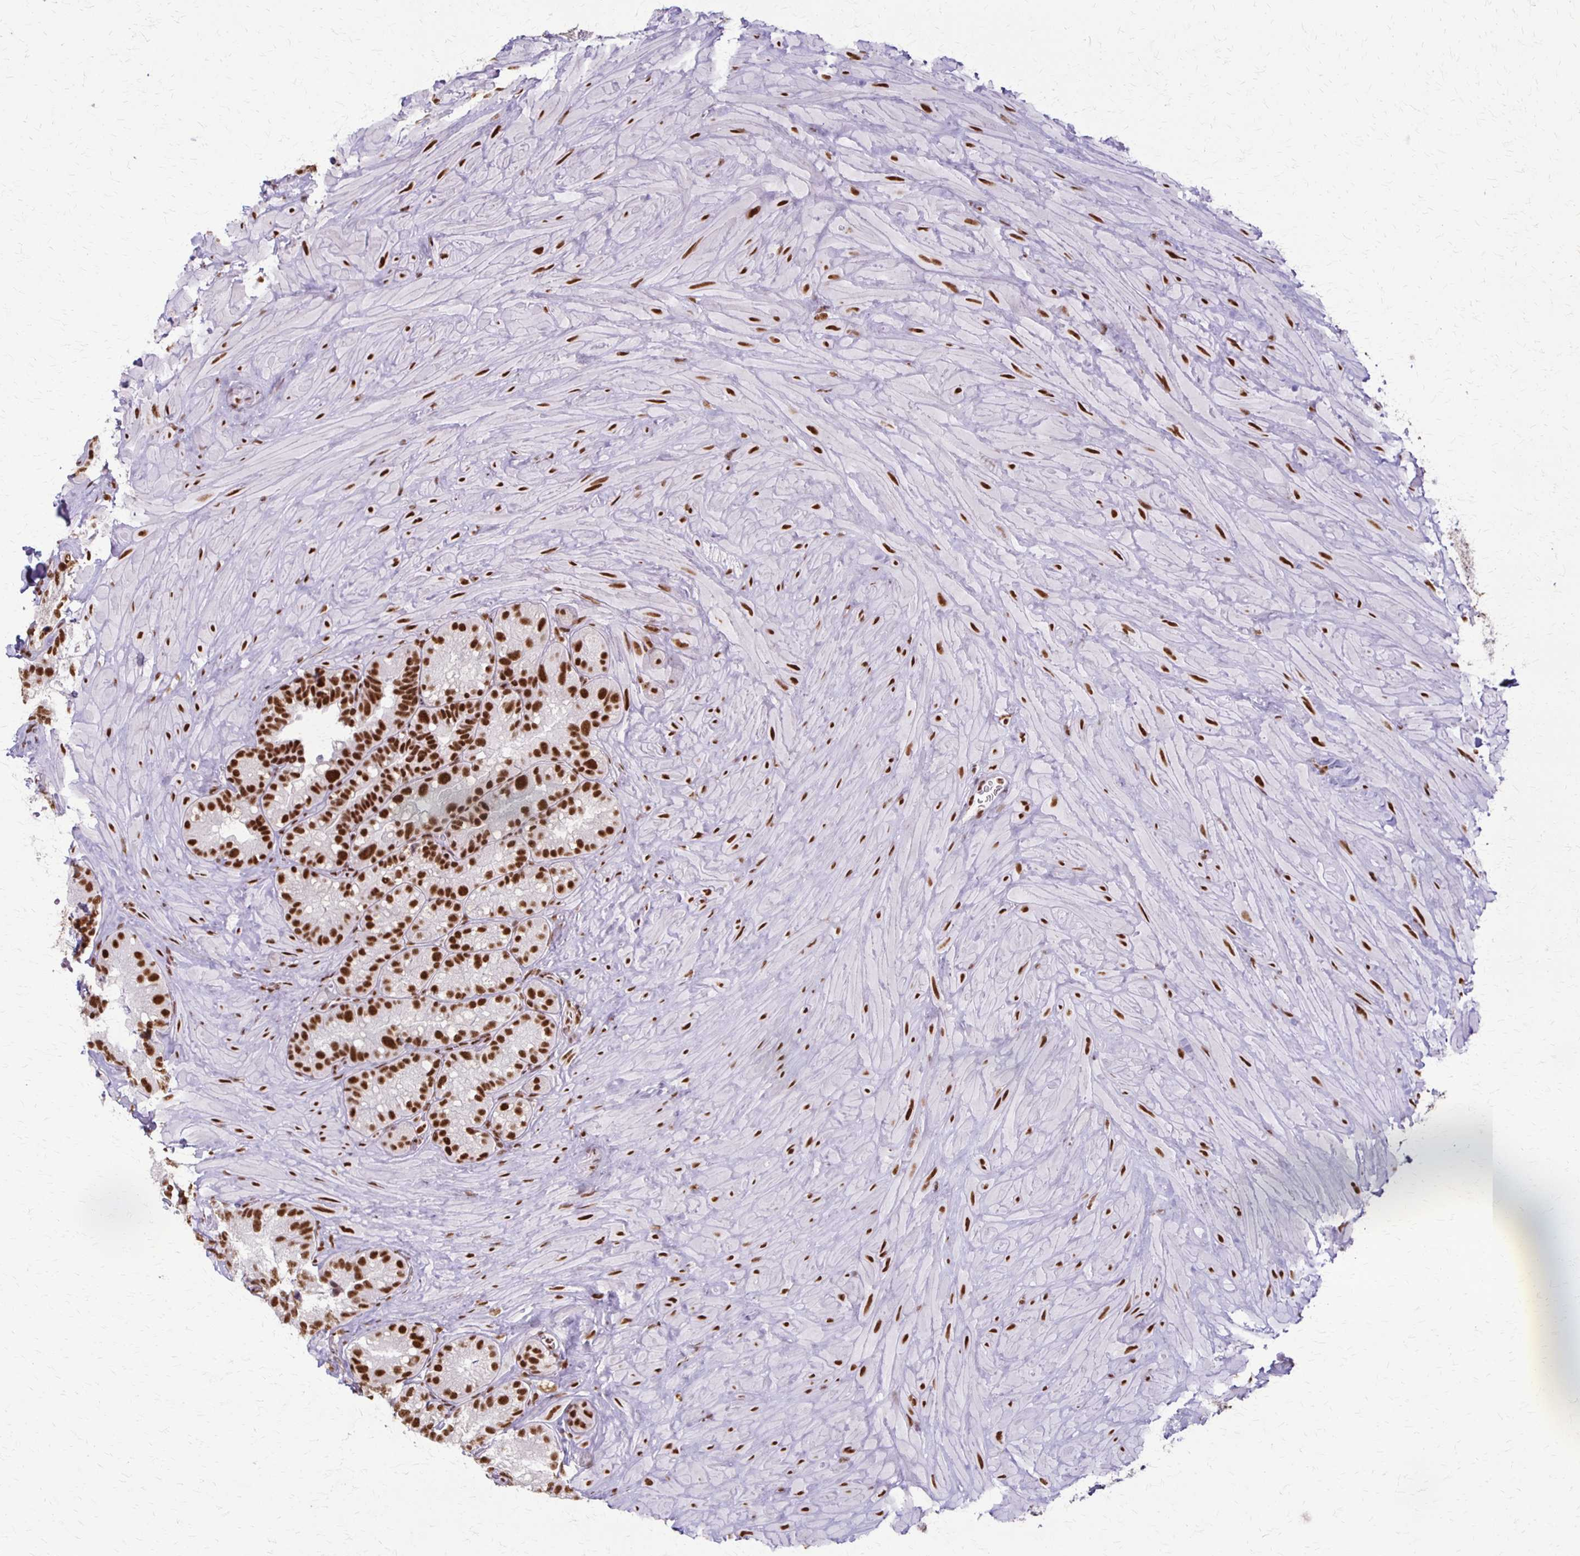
{"staining": {"intensity": "strong", "quantity": ">75%", "location": "nuclear"}, "tissue": "seminal vesicle", "cell_type": "Glandular cells", "image_type": "normal", "snomed": [{"axis": "morphology", "description": "Normal tissue, NOS"}, {"axis": "topography", "description": "Seminal veicle"}], "caption": "Human seminal vesicle stained for a protein (brown) shows strong nuclear positive positivity in about >75% of glandular cells.", "gene": "XRCC6", "patient": {"sex": "male", "age": 60}}